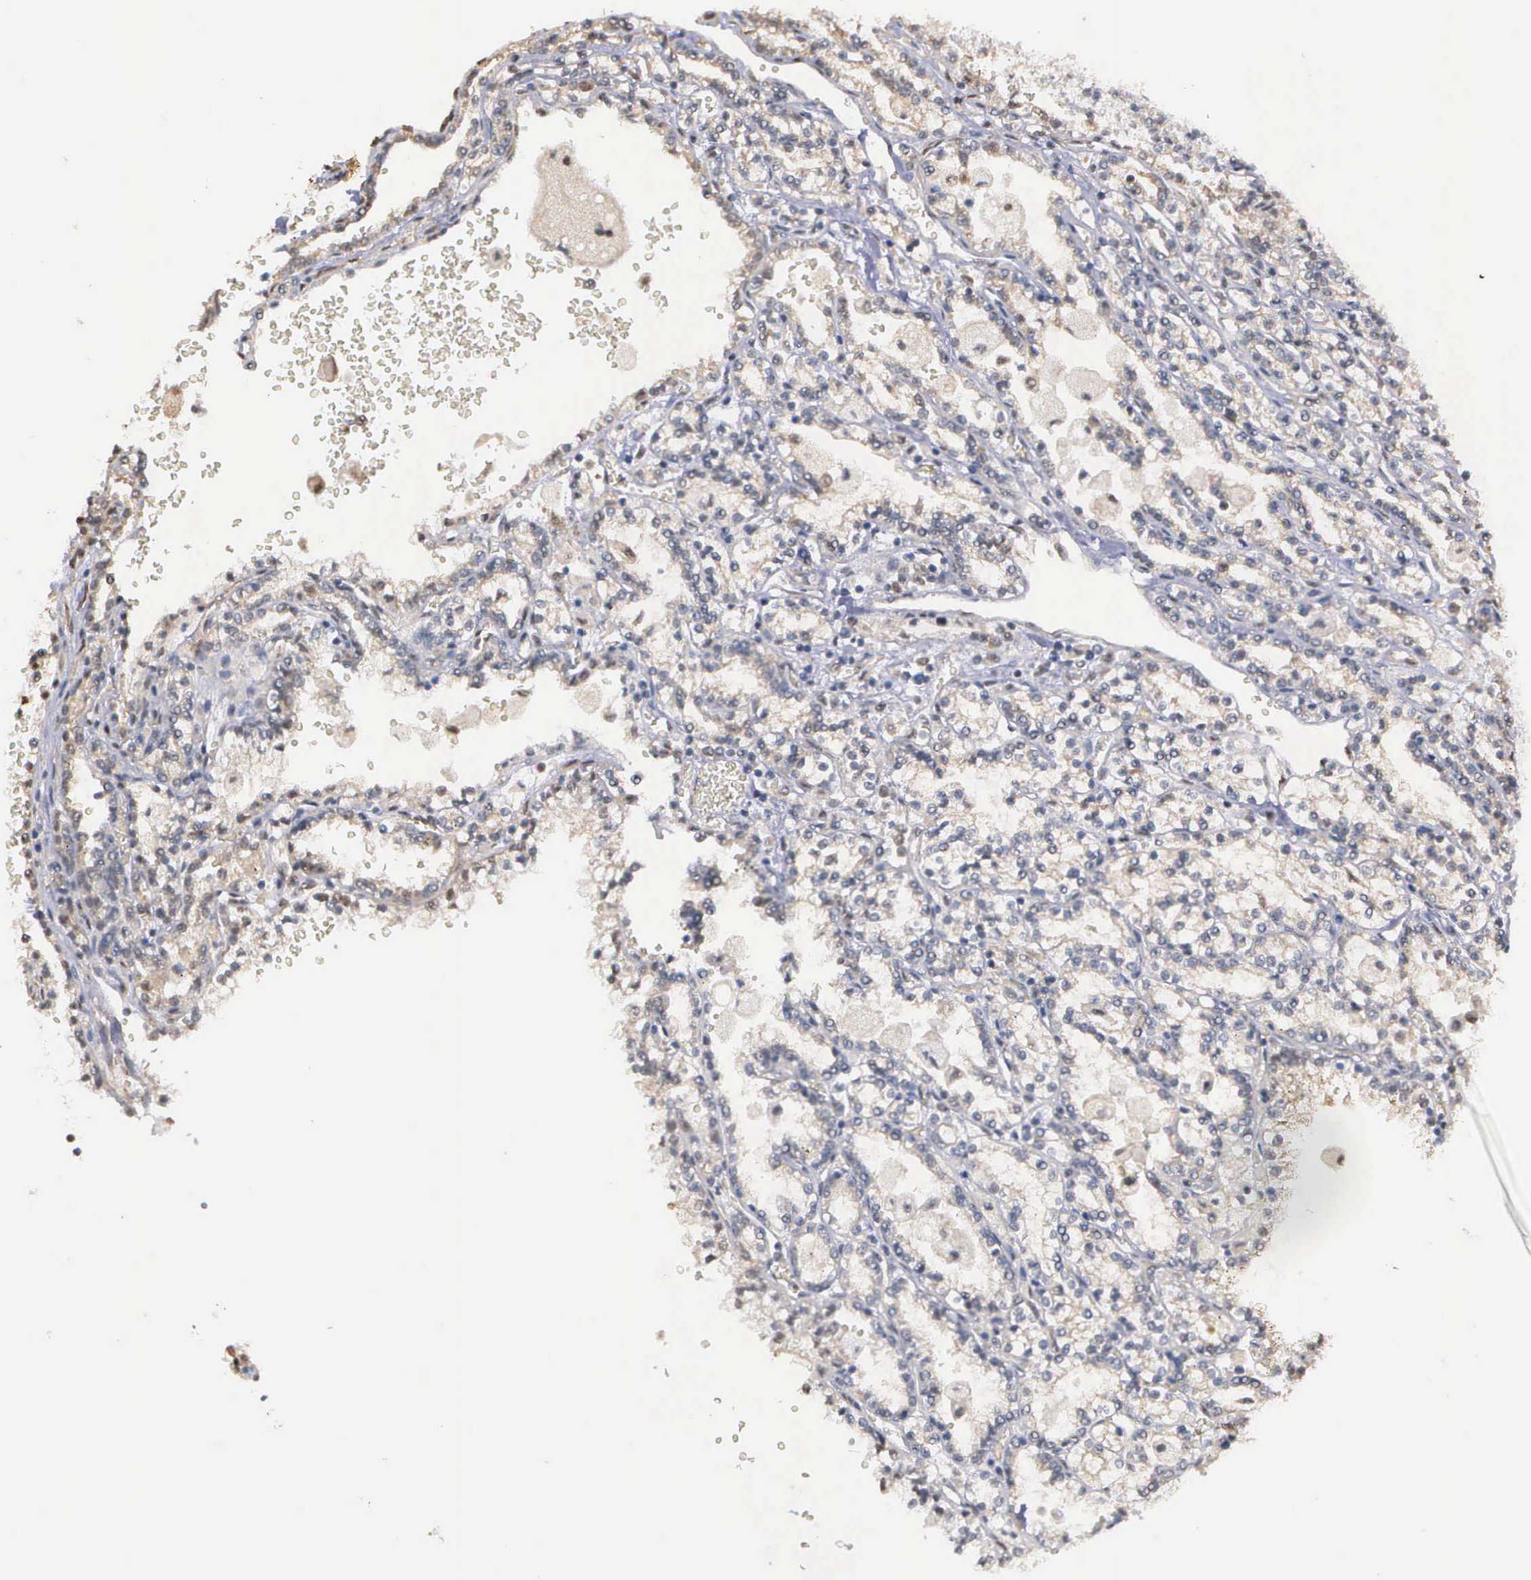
{"staining": {"intensity": "weak", "quantity": "25%-75%", "location": "cytoplasmic/membranous,nuclear"}, "tissue": "renal cancer", "cell_type": "Tumor cells", "image_type": "cancer", "snomed": [{"axis": "morphology", "description": "Adenocarcinoma, NOS"}, {"axis": "topography", "description": "Kidney"}], "caption": "An IHC image of neoplastic tissue is shown. Protein staining in brown shows weak cytoplasmic/membranous and nuclear positivity in renal adenocarcinoma within tumor cells.", "gene": "PSMC1", "patient": {"sex": "female", "age": 56}}